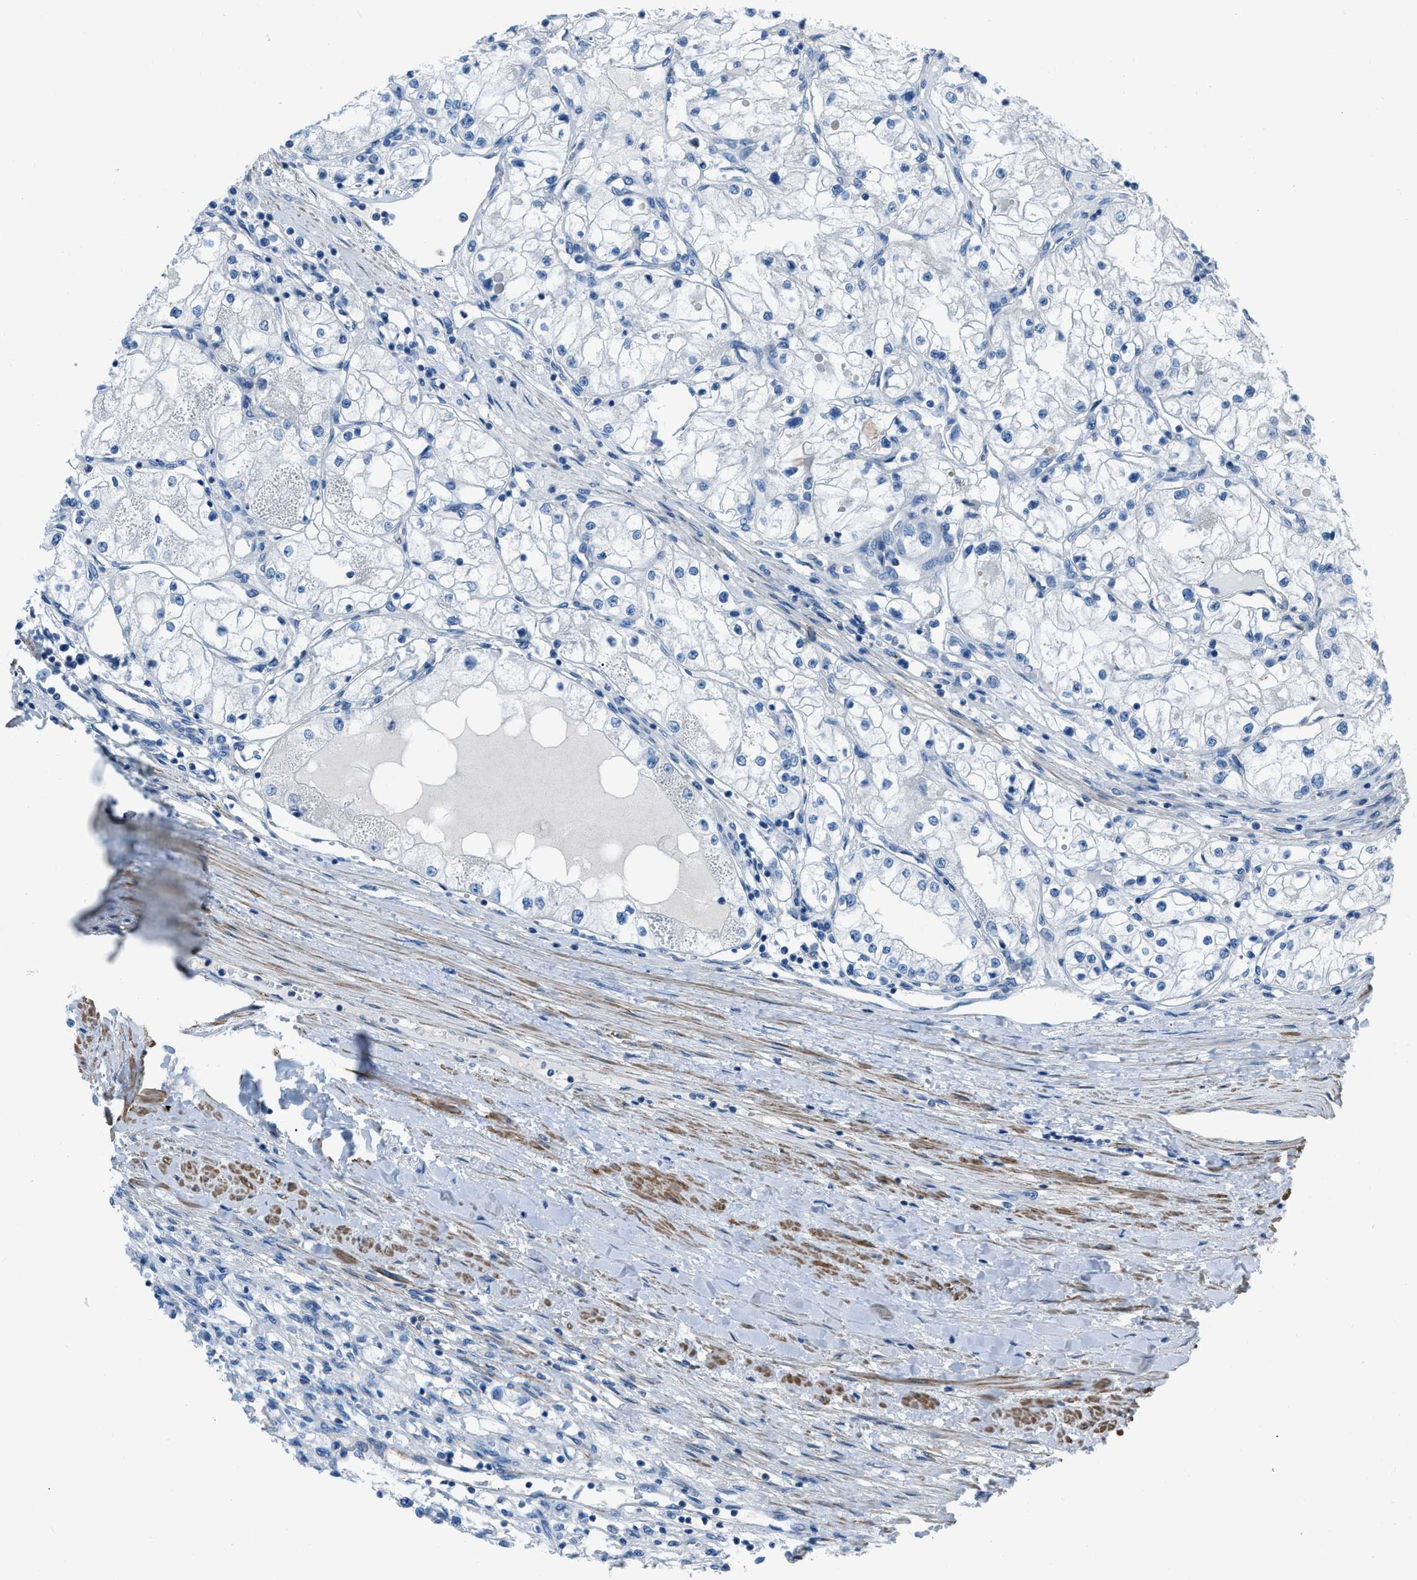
{"staining": {"intensity": "negative", "quantity": "none", "location": "none"}, "tissue": "renal cancer", "cell_type": "Tumor cells", "image_type": "cancer", "snomed": [{"axis": "morphology", "description": "Adenocarcinoma, NOS"}, {"axis": "topography", "description": "Kidney"}], "caption": "Tumor cells show no significant protein expression in renal cancer.", "gene": "SPATC1L", "patient": {"sex": "male", "age": 68}}